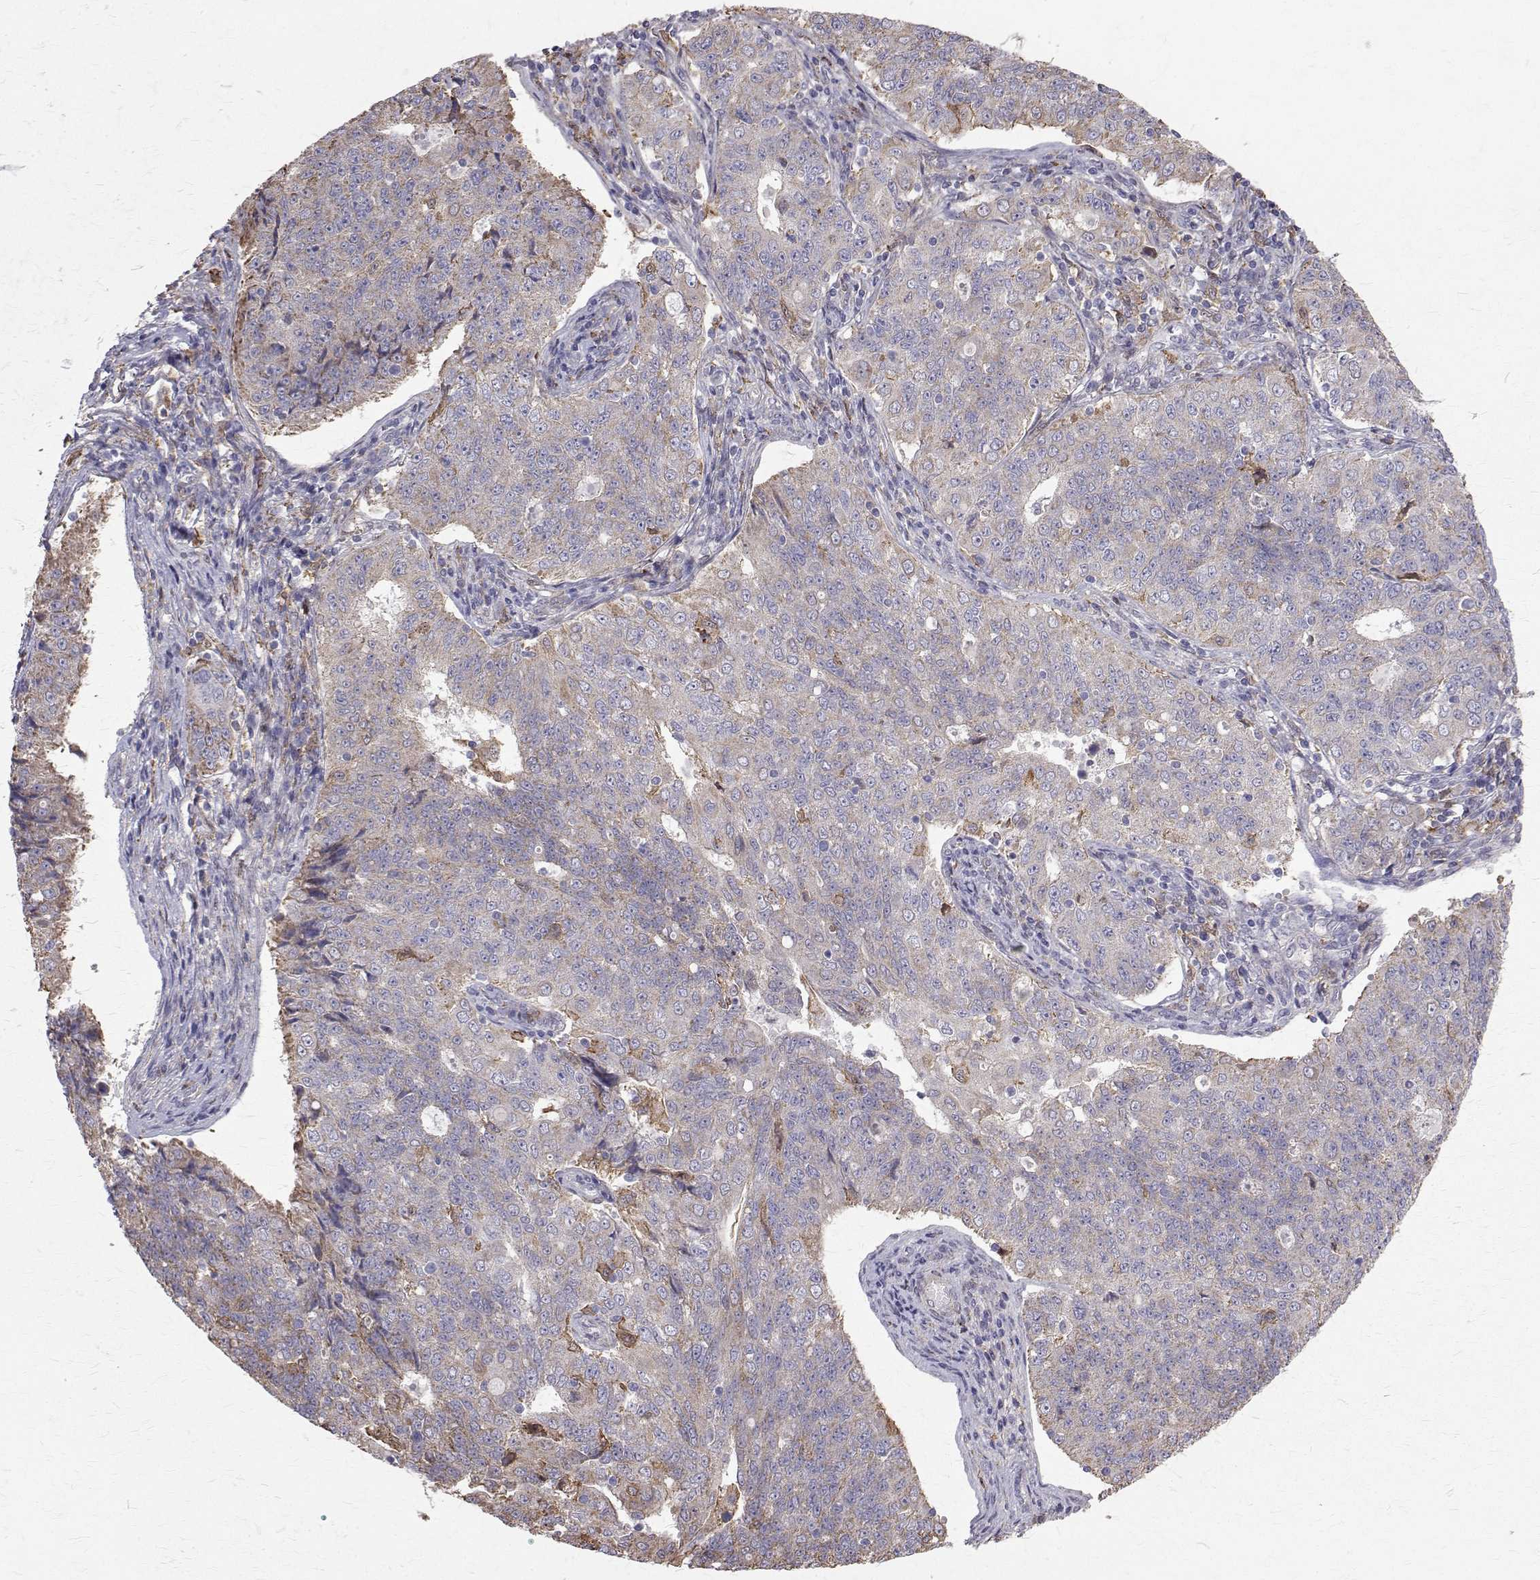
{"staining": {"intensity": "moderate", "quantity": "<25%", "location": "cytoplasmic/membranous"}, "tissue": "endometrial cancer", "cell_type": "Tumor cells", "image_type": "cancer", "snomed": [{"axis": "morphology", "description": "Adenocarcinoma, NOS"}, {"axis": "topography", "description": "Endometrium"}], "caption": "Brown immunohistochemical staining in endometrial cancer displays moderate cytoplasmic/membranous positivity in about <25% of tumor cells.", "gene": "CCDC89", "patient": {"sex": "female", "age": 43}}